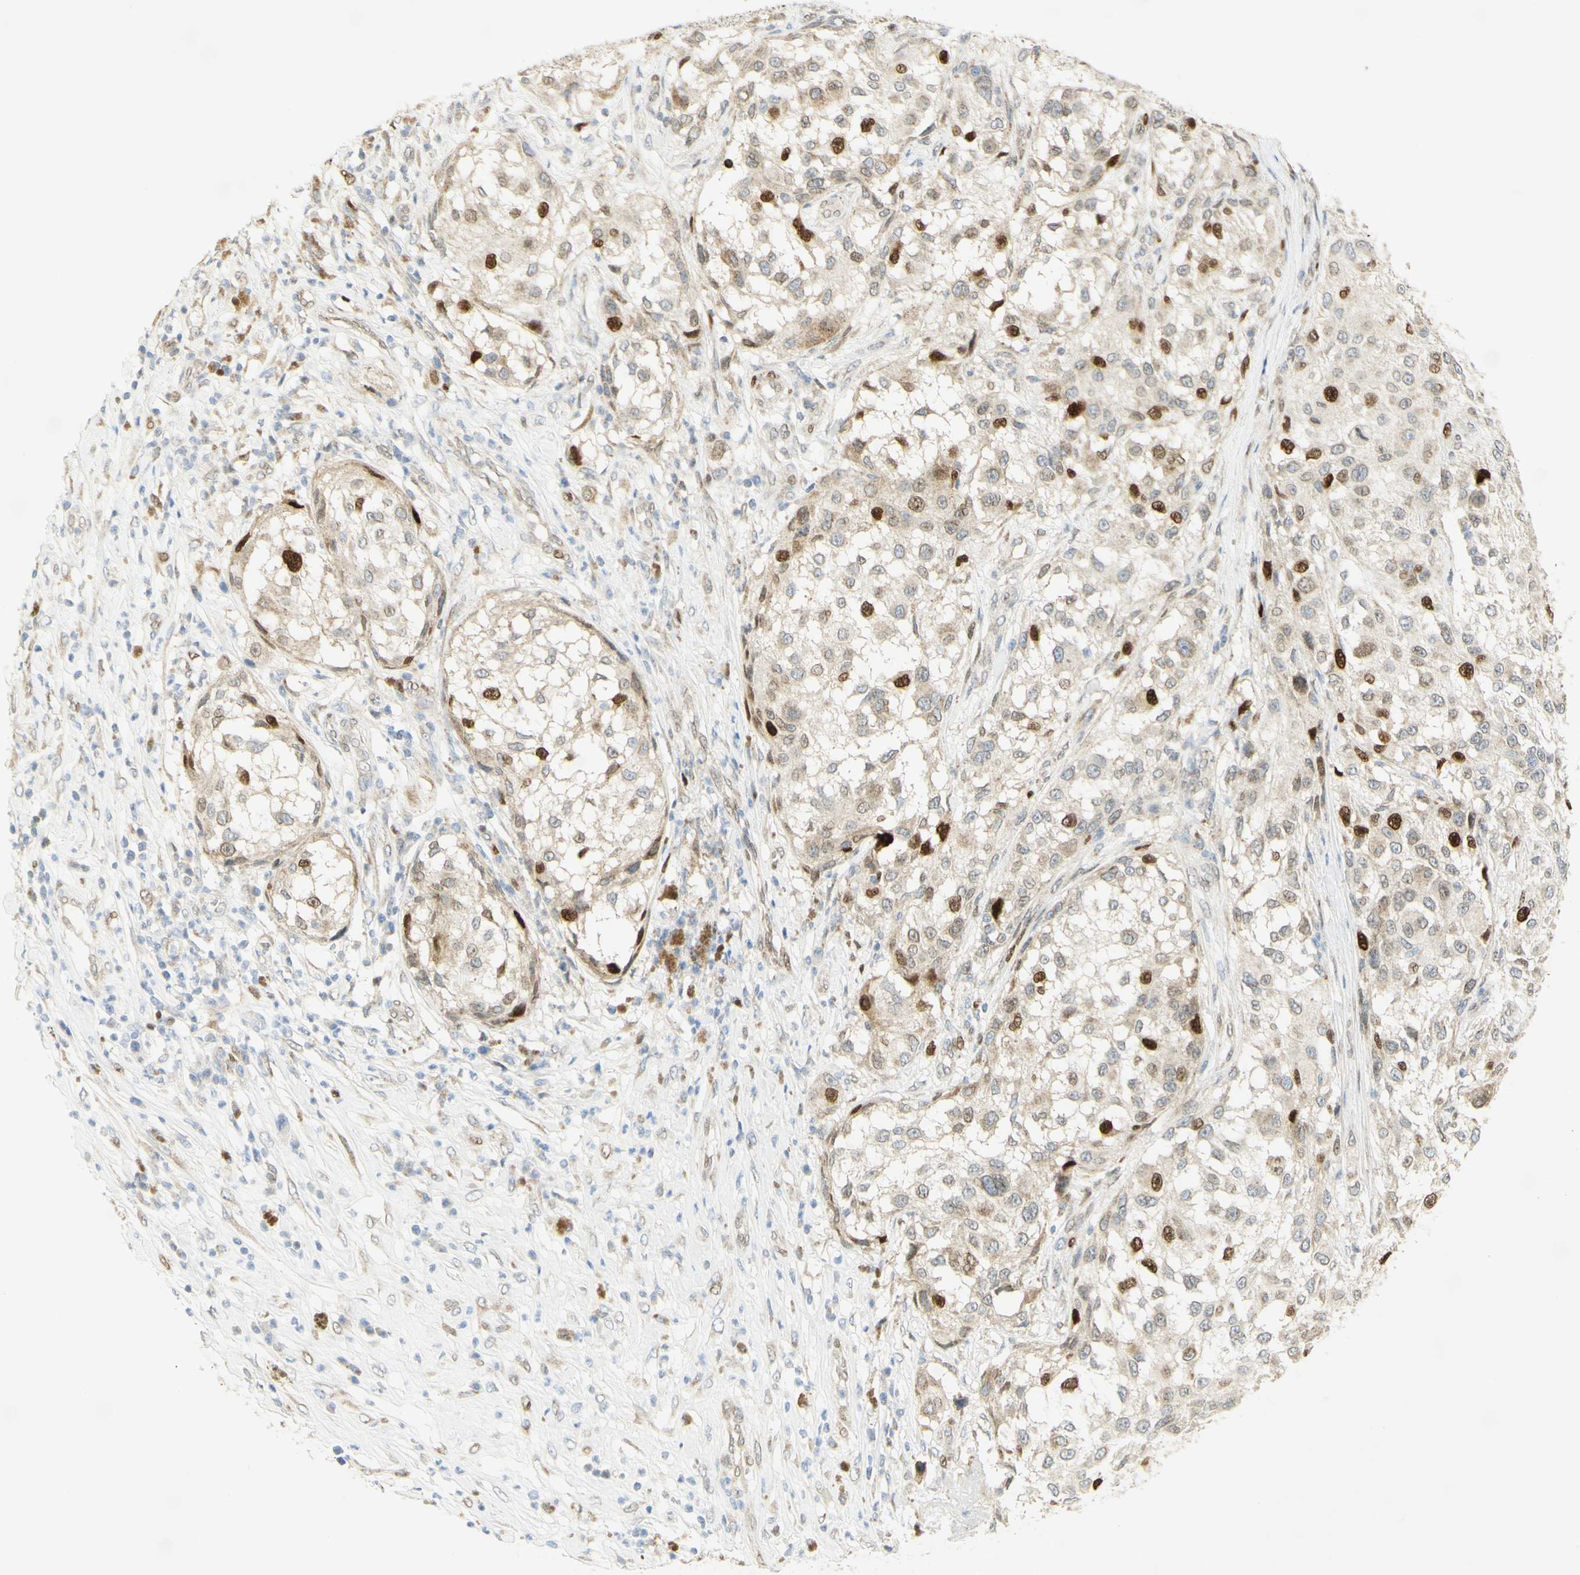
{"staining": {"intensity": "strong", "quantity": "25%-75%", "location": "nuclear"}, "tissue": "melanoma", "cell_type": "Tumor cells", "image_type": "cancer", "snomed": [{"axis": "morphology", "description": "Necrosis, NOS"}, {"axis": "morphology", "description": "Malignant melanoma, NOS"}, {"axis": "topography", "description": "Skin"}], "caption": "Melanoma stained with a protein marker demonstrates strong staining in tumor cells.", "gene": "E2F1", "patient": {"sex": "female", "age": 87}}